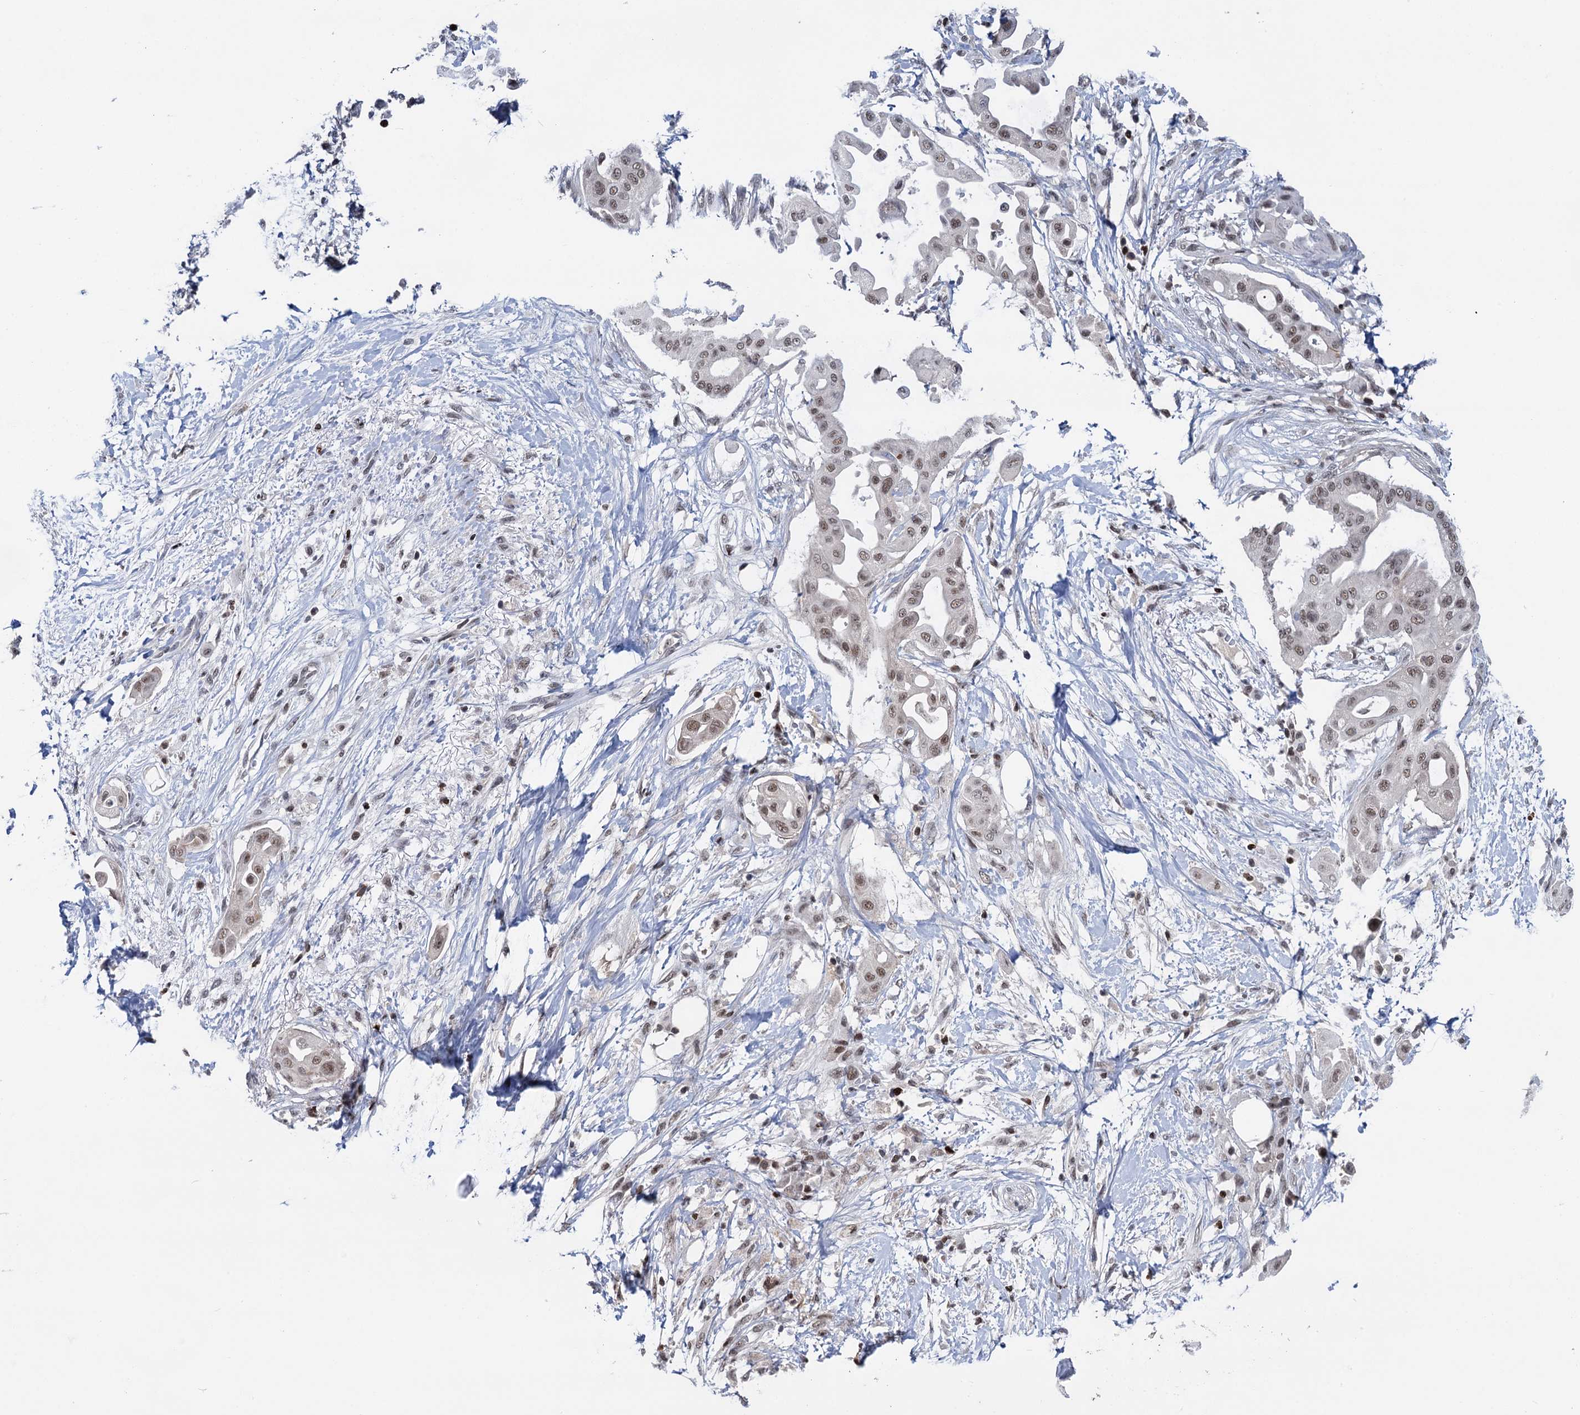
{"staining": {"intensity": "weak", "quantity": ">75%", "location": "nuclear"}, "tissue": "pancreatic cancer", "cell_type": "Tumor cells", "image_type": "cancer", "snomed": [{"axis": "morphology", "description": "Adenocarcinoma, NOS"}, {"axis": "topography", "description": "Pancreas"}], "caption": "Protein analysis of pancreatic adenocarcinoma tissue reveals weak nuclear expression in about >75% of tumor cells. (DAB = brown stain, brightfield microscopy at high magnification).", "gene": "ZCCHC10", "patient": {"sex": "male", "age": 68}}